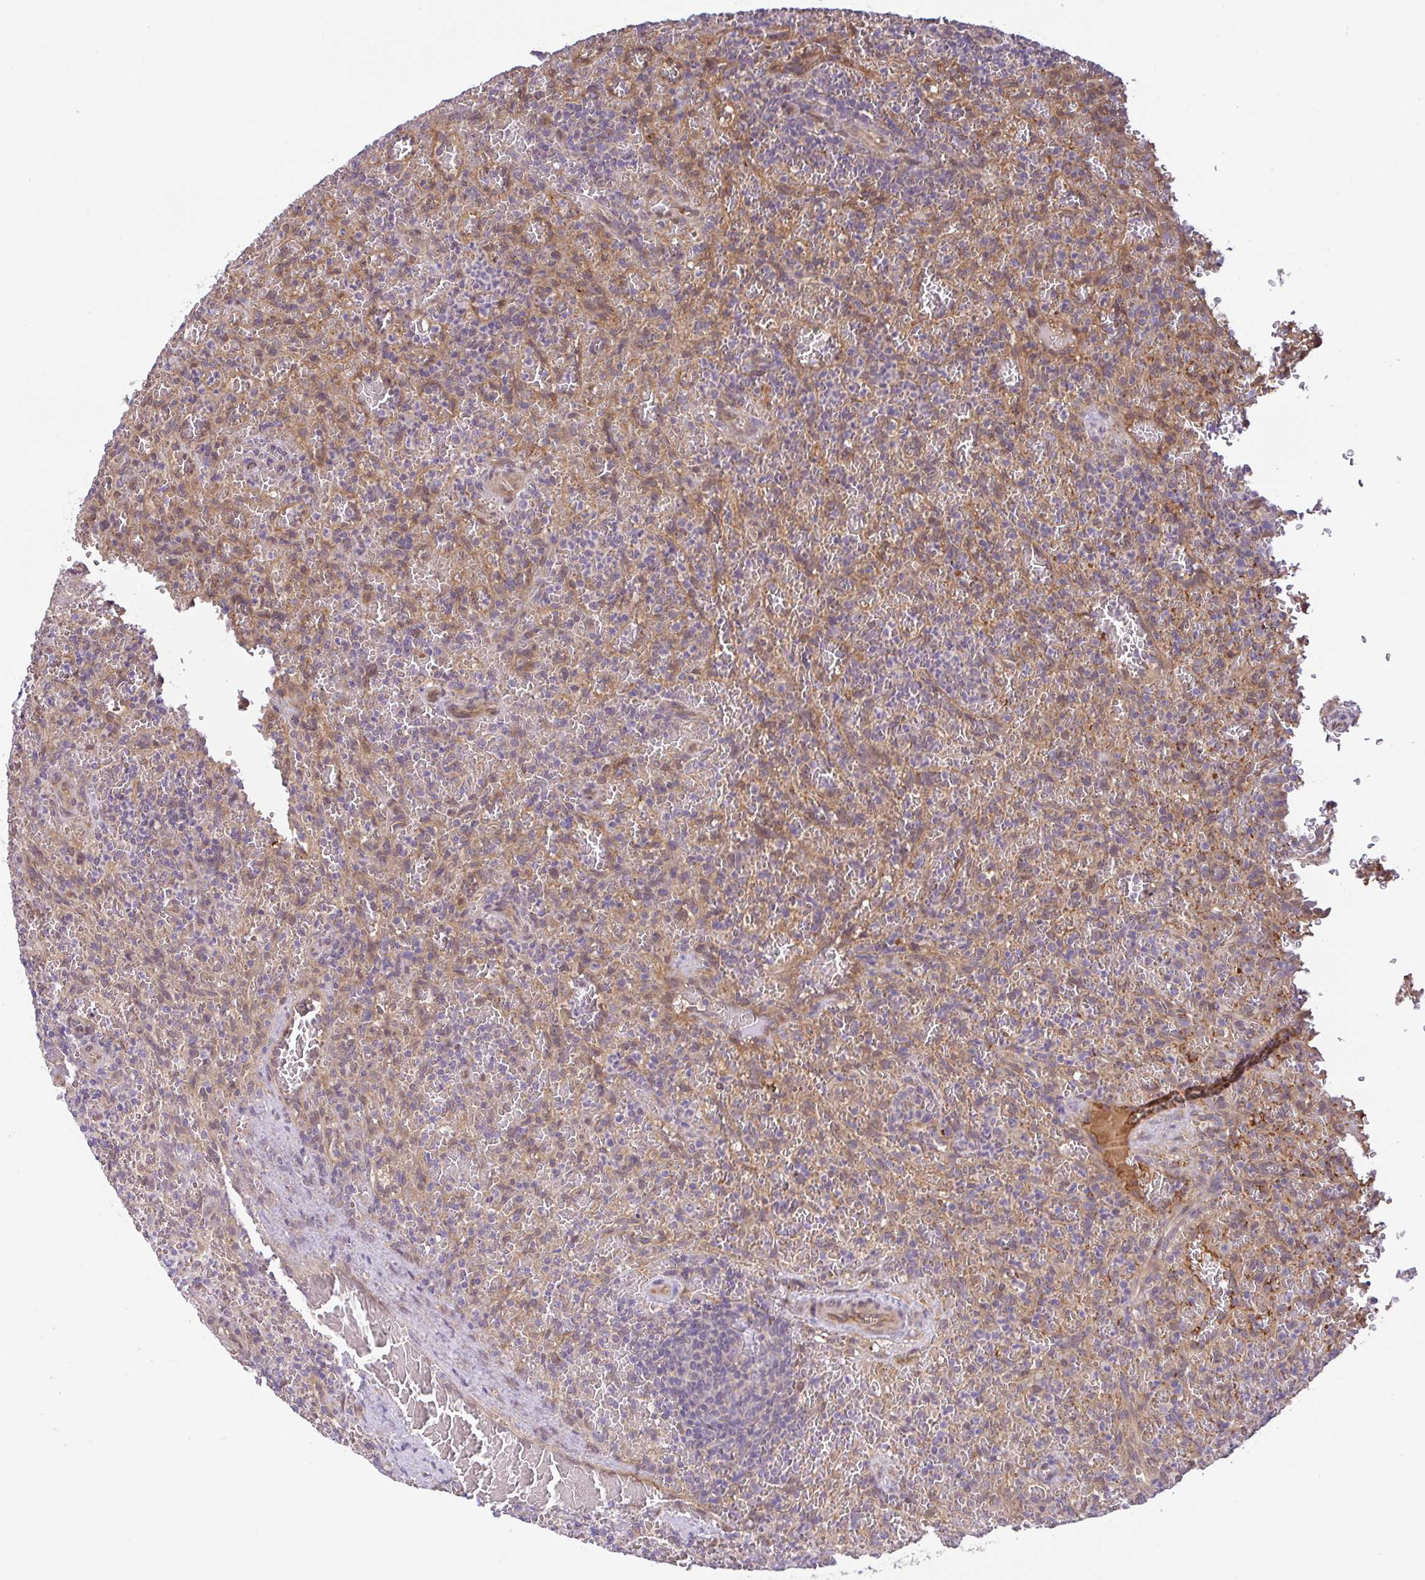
{"staining": {"intensity": "weak", "quantity": "25%-75%", "location": "cytoplasmic/membranous"}, "tissue": "lymphoma", "cell_type": "Tumor cells", "image_type": "cancer", "snomed": [{"axis": "morphology", "description": "Malignant lymphoma, non-Hodgkin's type, Low grade"}, {"axis": "topography", "description": "Spleen"}], "caption": "A high-resolution image shows immunohistochemistry staining of lymphoma, which reveals weak cytoplasmic/membranous staining in about 25%-75% of tumor cells.", "gene": "UBE4A", "patient": {"sex": "female", "age": 64}}